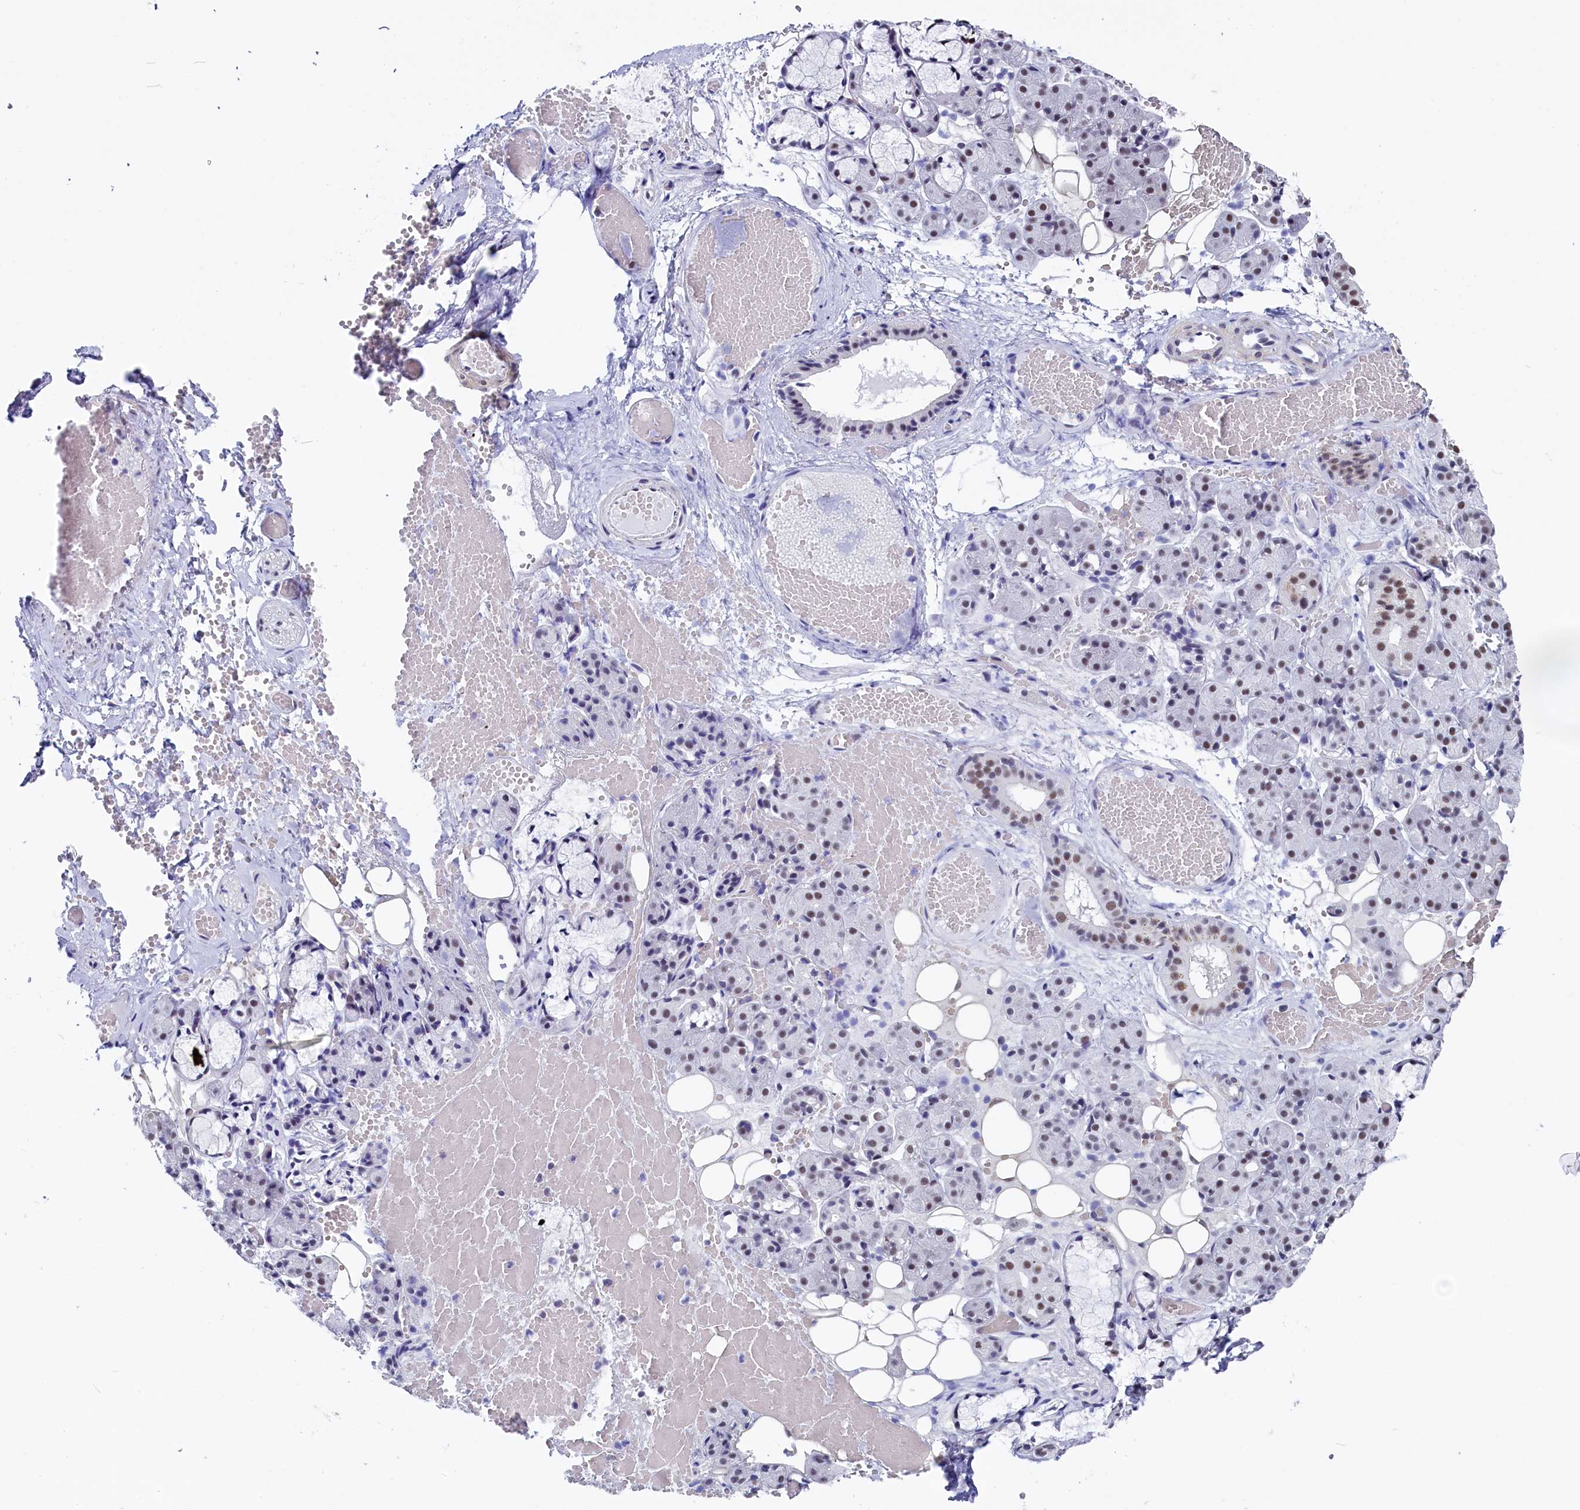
{"staining": {"intensity": "moderate", "quantity": "25%-75%", "location": "nuclear"}, "tissue": "salivary gland", "cell_type": "Glandular cells", "image_type": "normal", "snomed": [{"axis": "morphology", "description": "Normal tissue, NOS"}, {"axis": "topography", "description": "Salivary gland"}], "caption": "Human salivary gland stained with a brown dye demonstrates moderate nuclear positive positivity in approximately 25%-75% of glandular cells.", "gene": "CD2BP2", "patient": {"sex": "male", "age": 63}}